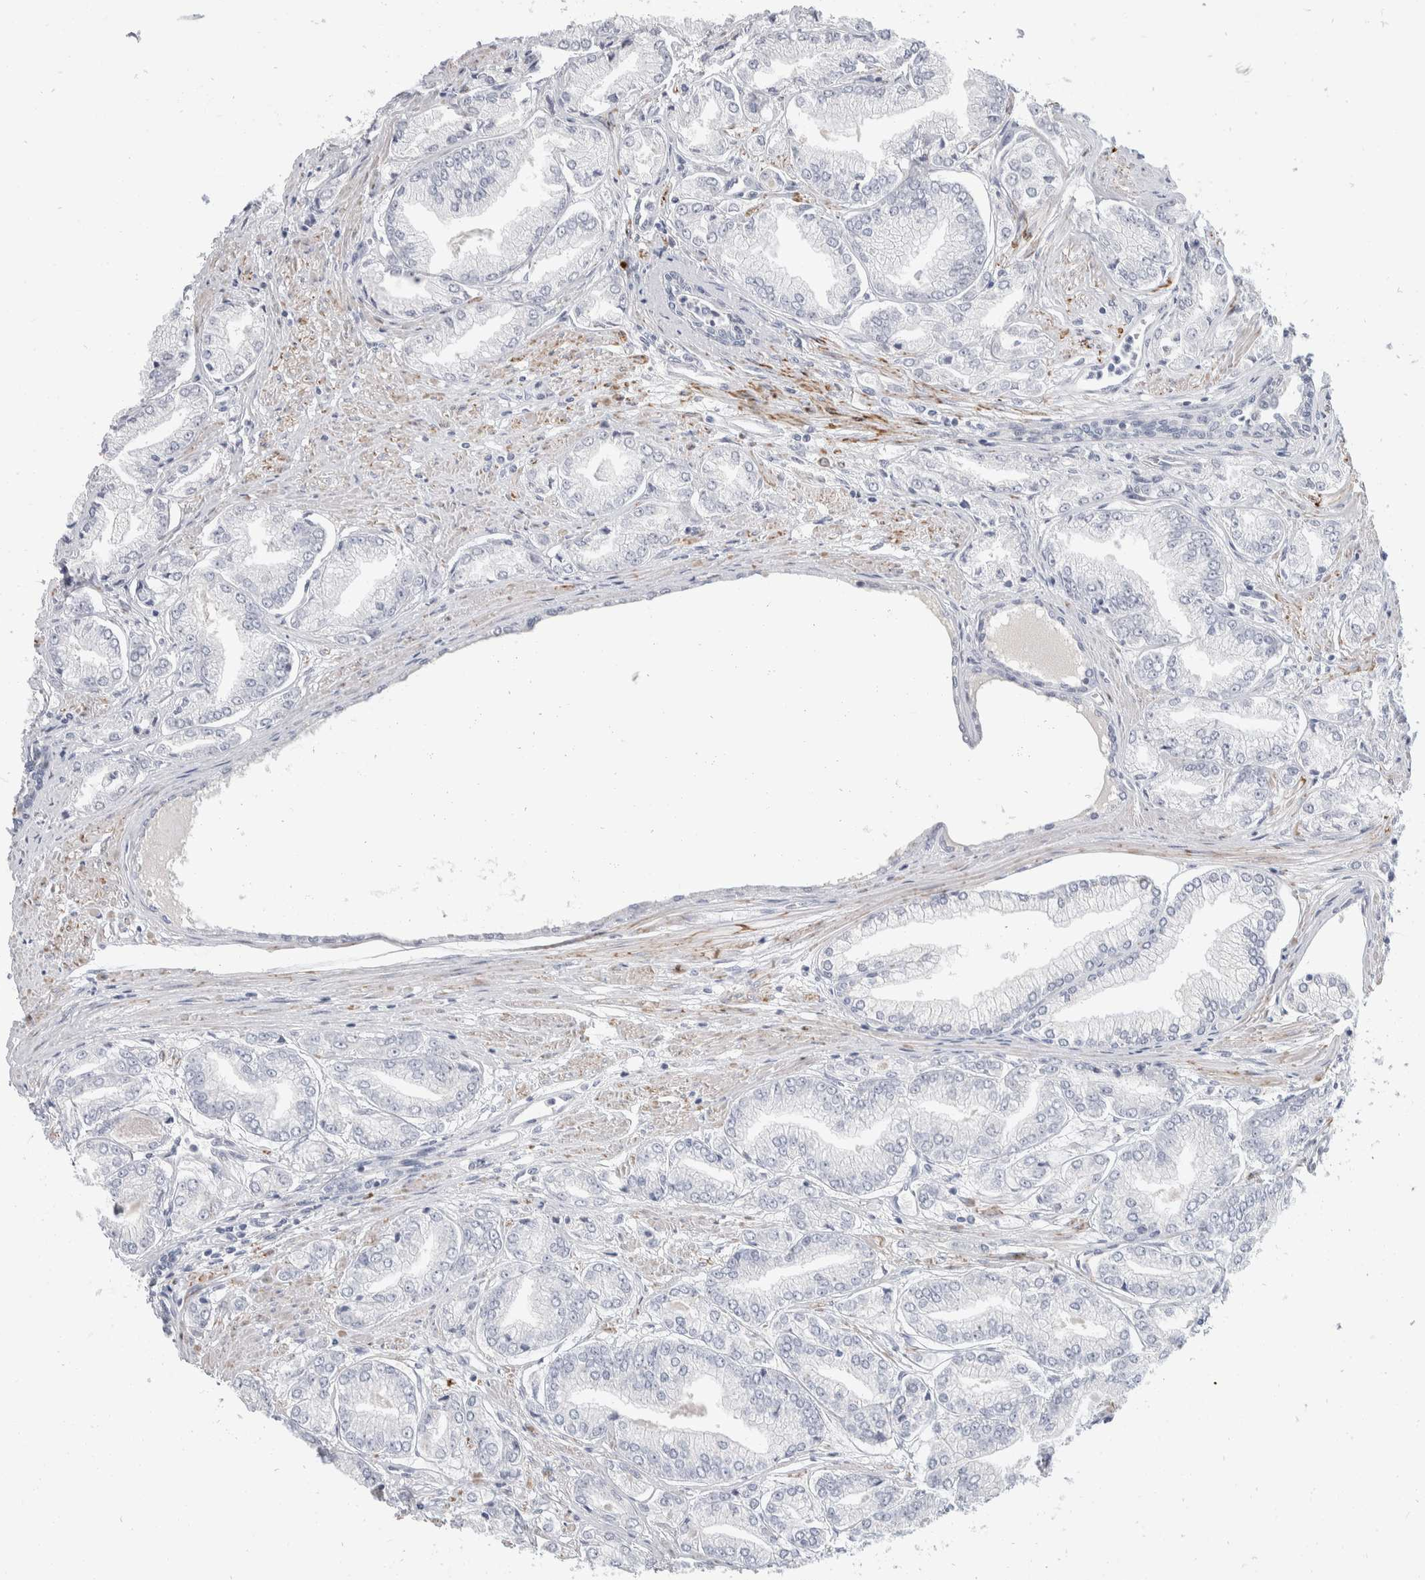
{"staining": {"intensity": "negative", "quantity": "none", "location": "none"}, "tissue": "prostate cancer", "cell_type": "Tumor cells", "image_type": "cancer", "snomed": [{"axis": "morphology", "description": "Adenocarcinoma, Low grade"}, {"axis": "topography", "description": "Prostate"}], "caption": "Immunohistochemistry (IHC) image of prostate cancer stained for a protein (brown), which reveals no positivity in tumor cells.", "gene": "CATSPERD", "patient": {"sex": "male", "age": 52}}